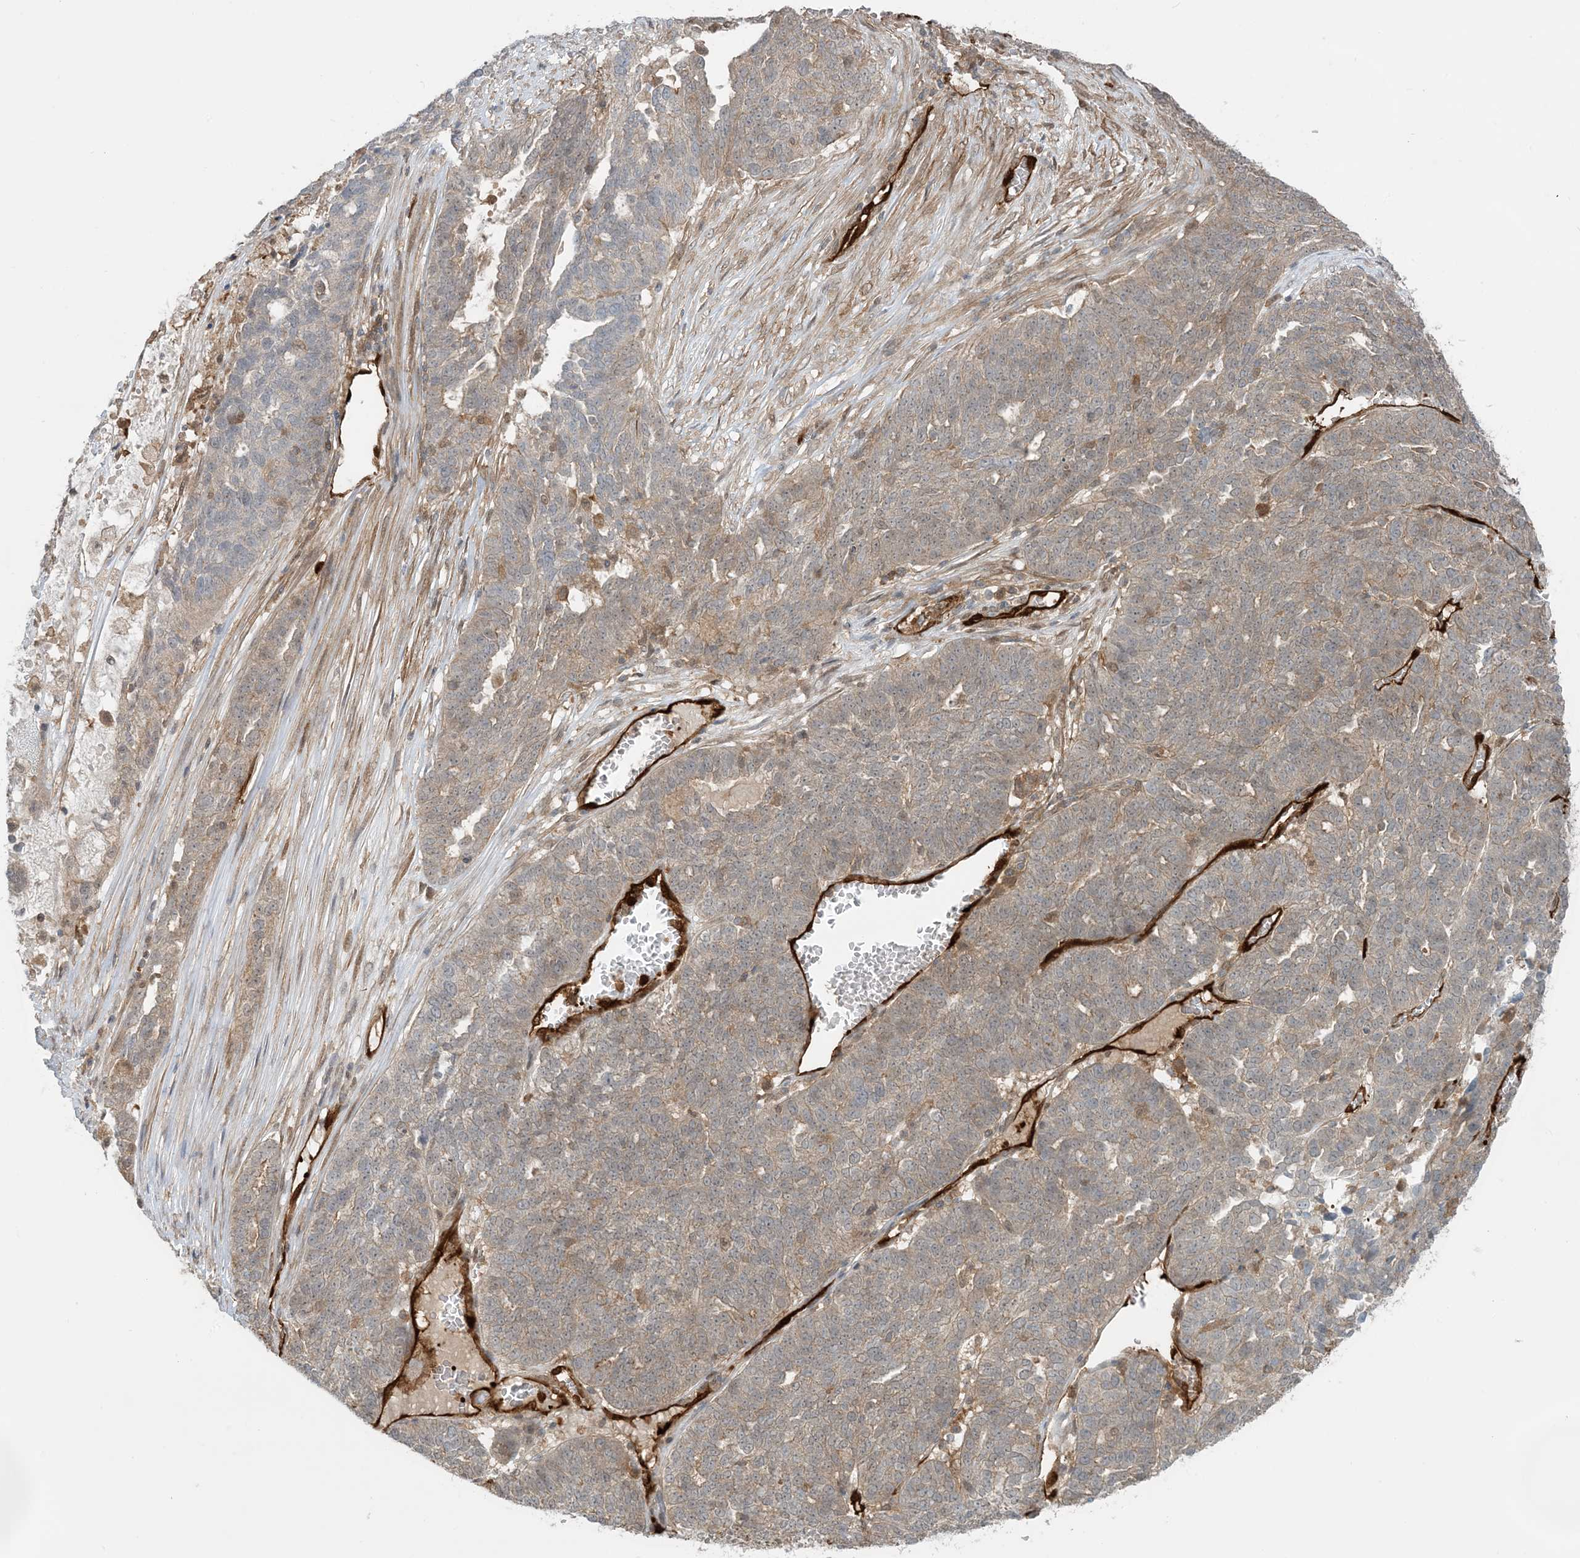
{"staining": {"intensity": "weak", "quantity": "<25%", "location": "cytoplasmic/membranous"}, "tissue": "ovarian cancer", "cell_type": "Tumor cells", "image_type": "cancer", "snomed": [{"axis": "morphology", "description": "Cystadenocarcinoma, serous, NOS"}, {"axis": "topography", "description": "Ovary"}], "caption": "Immunohistochemistry (IHC) of ovarian serous cystadenocarcinoma demonstrates no positivity in tumor cells.", "gene": "PPM1F", "patient": {"sex": "female", "age": 59}}